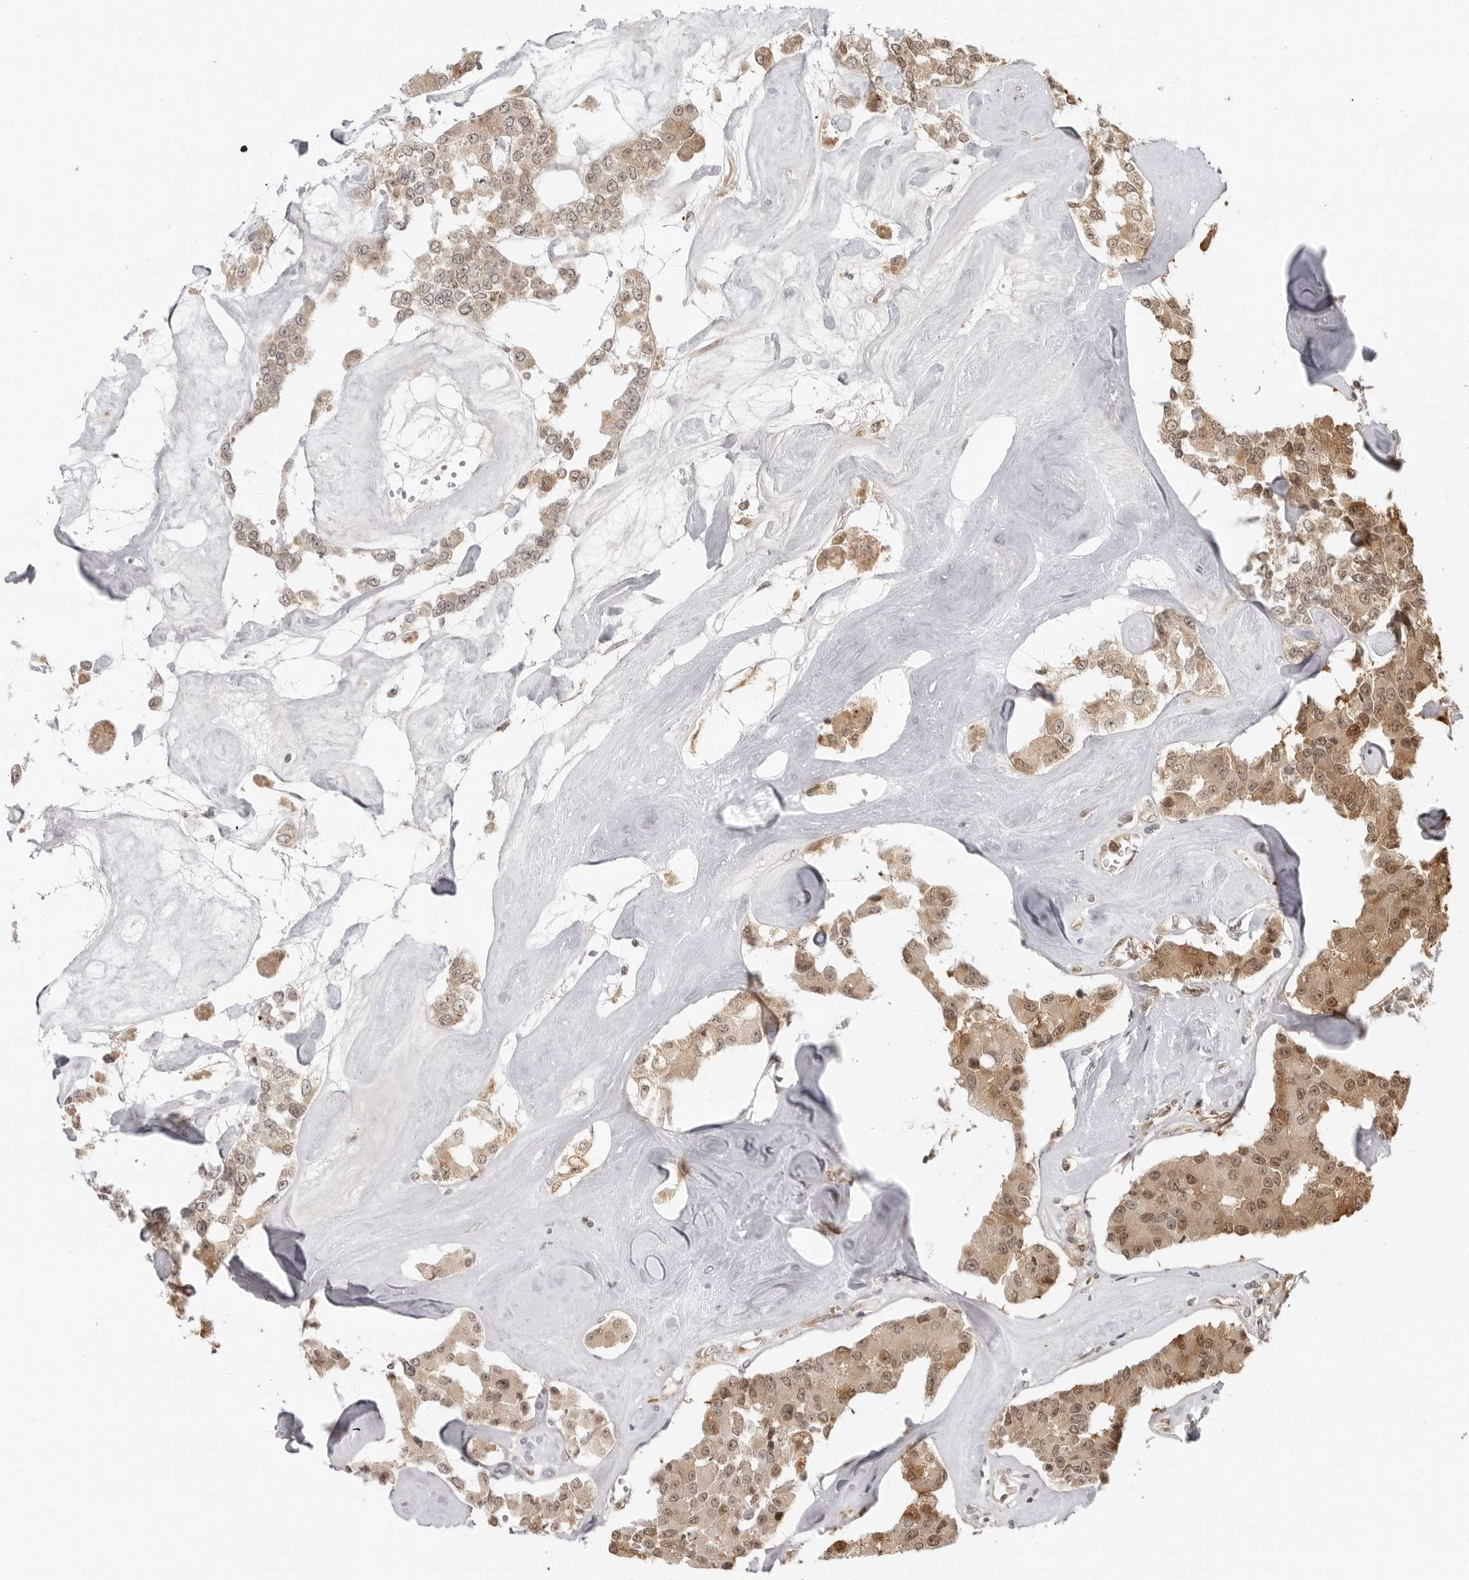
{"staining": {"intensity": "moderate", "quantity": ">75%", "location": "cytoplasmic/membranous,nuclear"}, "tissue": "carcinoid", "cell_type": "Tumor cells", "image_type": "cancer", "snomed": [{"axis": "morphology", "description": "Carcinoid, malignant, NOS"}, {"axis": "topography", "description": "Pancreas"}], "caption": "A histopathology image of carcinoid stained for a protein exhibits moderate cytoplasmic/membranous and nuclear brown staining in tumor cells.", "gene": "PRRC2C", "patient": {"sex": "male", "age": 41}}